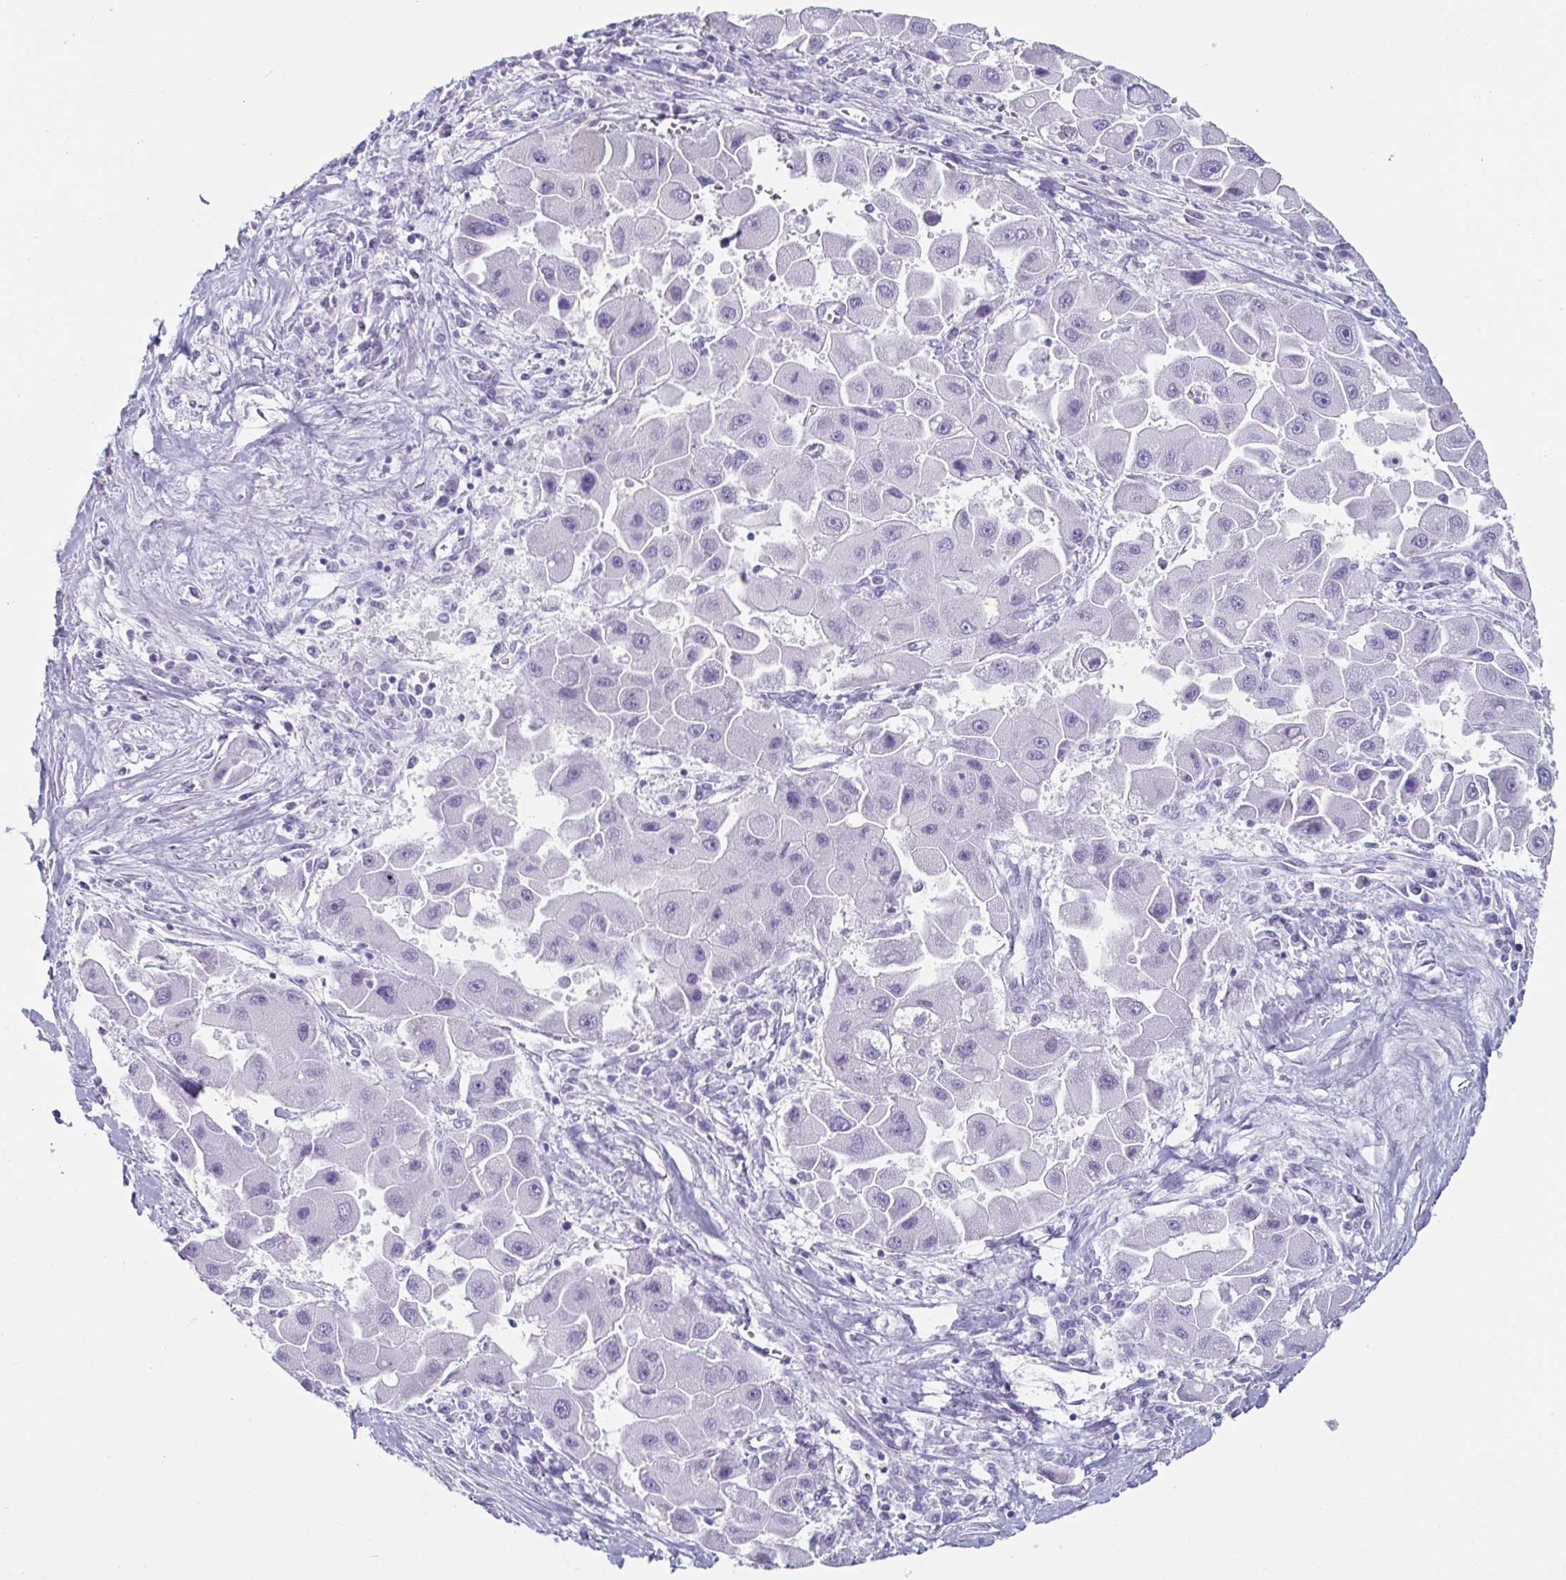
{"staining": {"intensity": "negative", "quantity": "none", "location": "none"}, "tissue": "liver cancer", "cell_type": "Tumor cells", "image_type": "cancer", "snomed": [{"axis": "morphology", "description": "Carcinoma, Hepatocellular, NOS"}, {"axis": "topography", "description": "Liver"}], "caption": "Immunohistochemistry (IHC) of hepatocellular carcinoma (liver) displays no expression in tumor cells. The staining was performed using DAB (3,3'-diaminobenzidine) to visualize the protein expression in brown, while the nuclei were stained in blue with hematoxylin (Magnification: 20x).", "gene": "CREG2", "patient": {"sex": "male", "age": 24}}